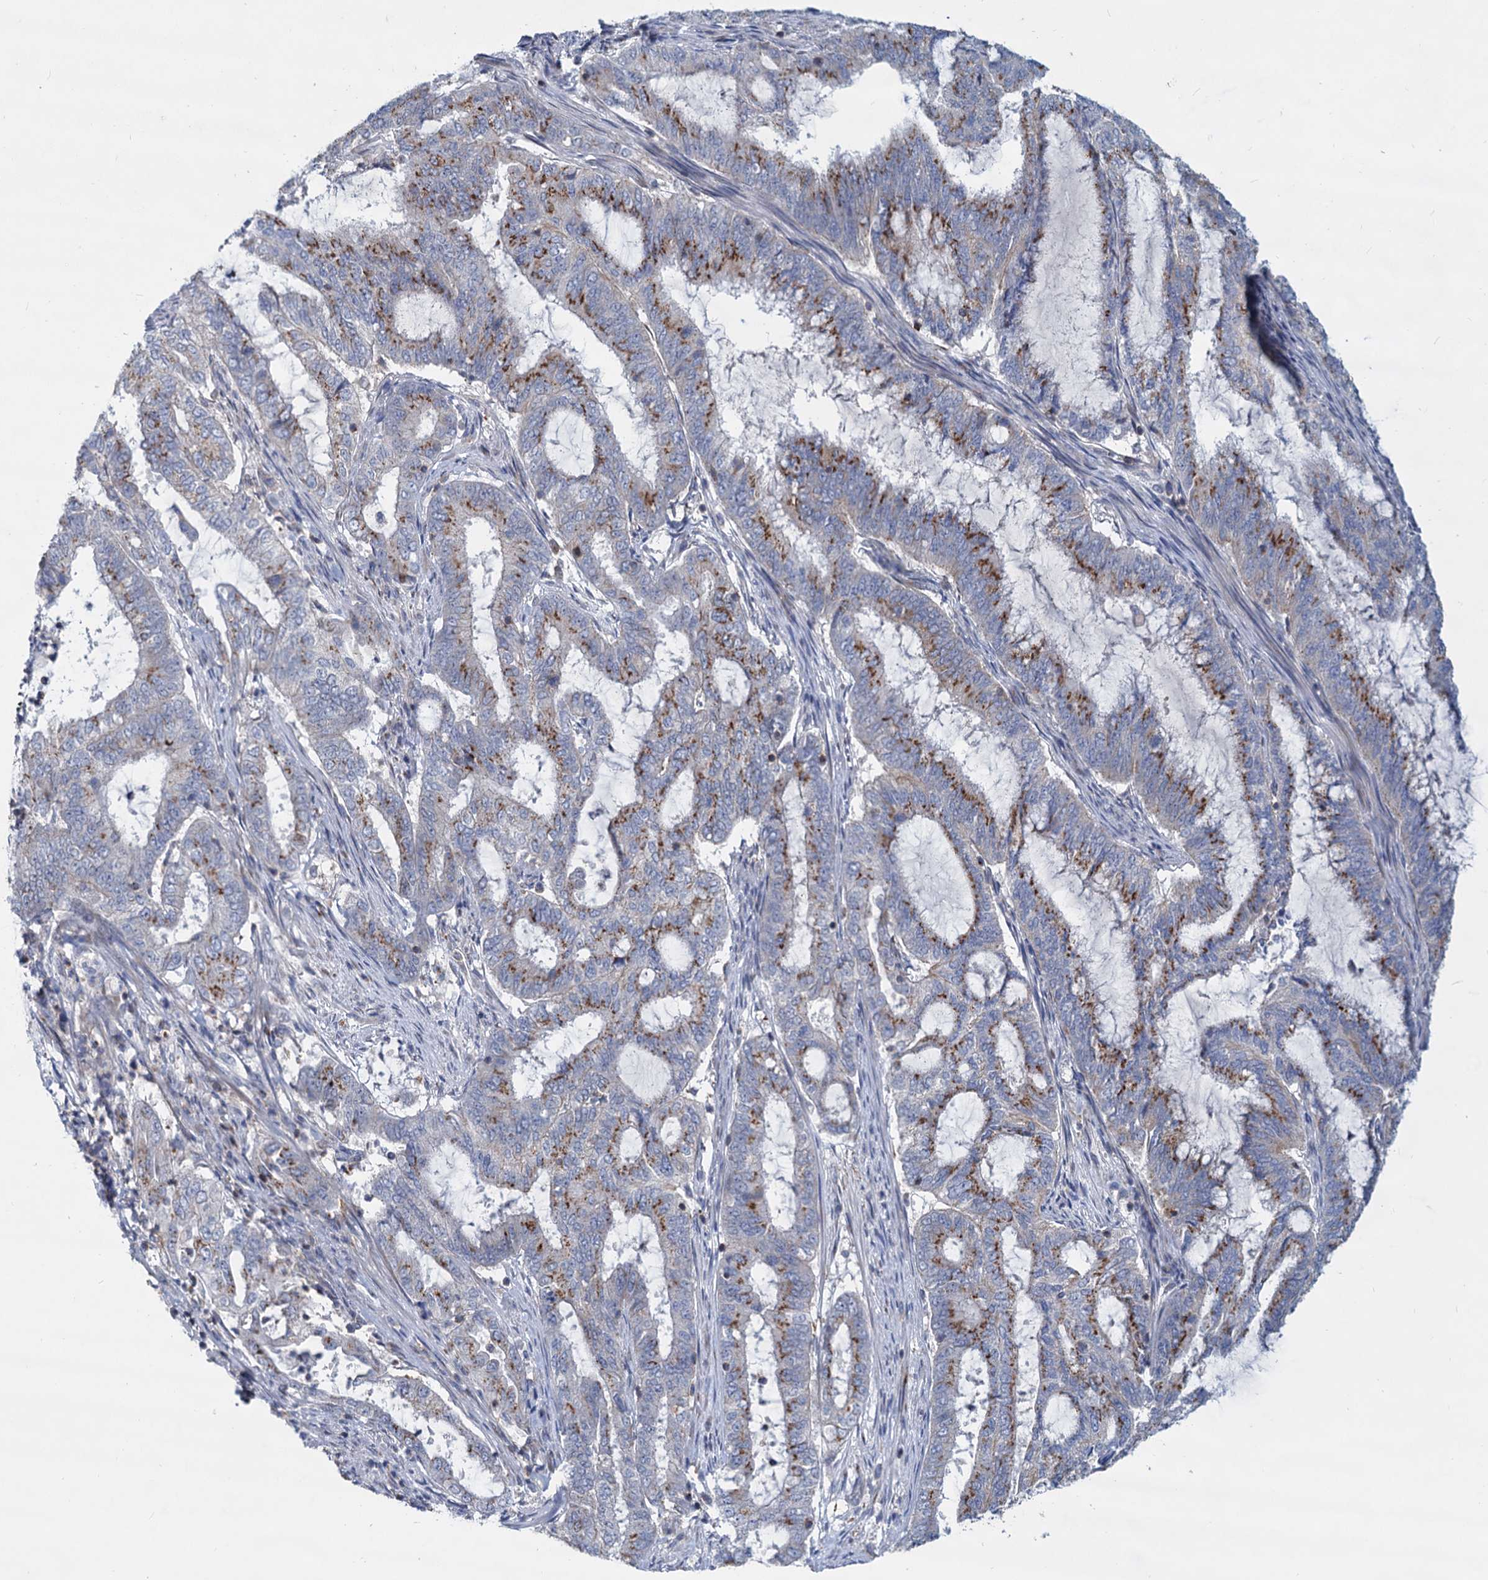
{"staining": {"intensity": "moderate", "quantity": "25%-75%", "location": "cytoplasmic/membranous"}, "tissue": "endometrial cancer", "cell_type": "Tumor cells", "image_type": "cancer", "snomed": [{"axis": "morphology", "description": "Adenocarcinoma, NOS"}, {"axis": "topography", "description": "Endometrium"}], "caption": "Adenocarcinoma (endometrial) stained with DAB (3,3'-diaminobenzidine) immunohistochemistry displays medium levels of moderate cytoplasmic/membranous positivity in approximately 25%-75% of tumor cells.", "gene": "LRCH4", "patient": {"sex": "female", "age": 51}}